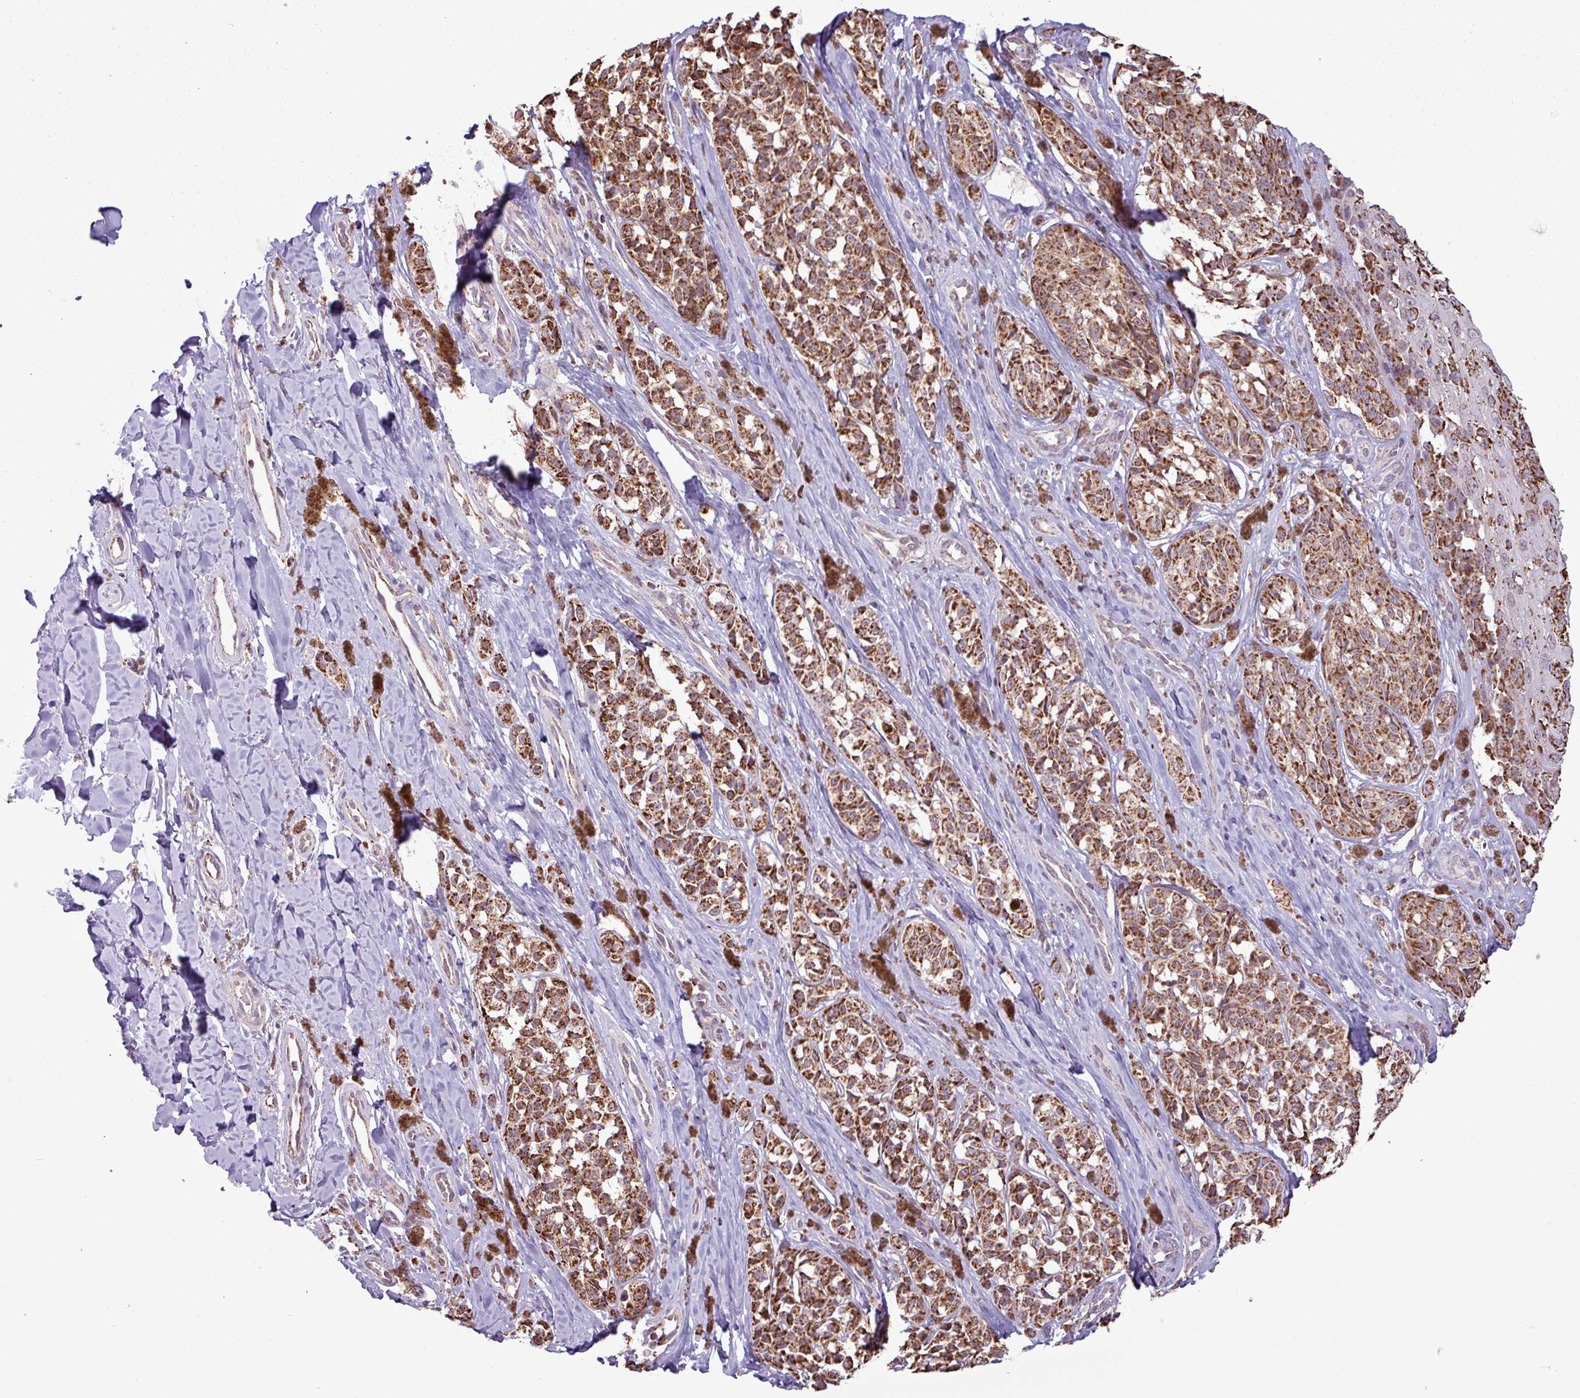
{"staining": {"intensity": "strong", "quantity": ">75%", "location": "cytoplasmic/membranous"}, "tissue": "melanoma", "cell_type": "Tumor cells", "image_type": "cancer", "snomed": [{"axis": "morphology", "description": "Malignant melanoma, NOS"}, {"axis": "topography", "description": "Skin"}], "caption": "Immunohistochemical staining of melanoma demonstrates high levels of strong cytoplasmic/membranous staining in about >75% of tumor cells.", "gene": "ALG8", "patient": {"sex": "female", "age": 65}}